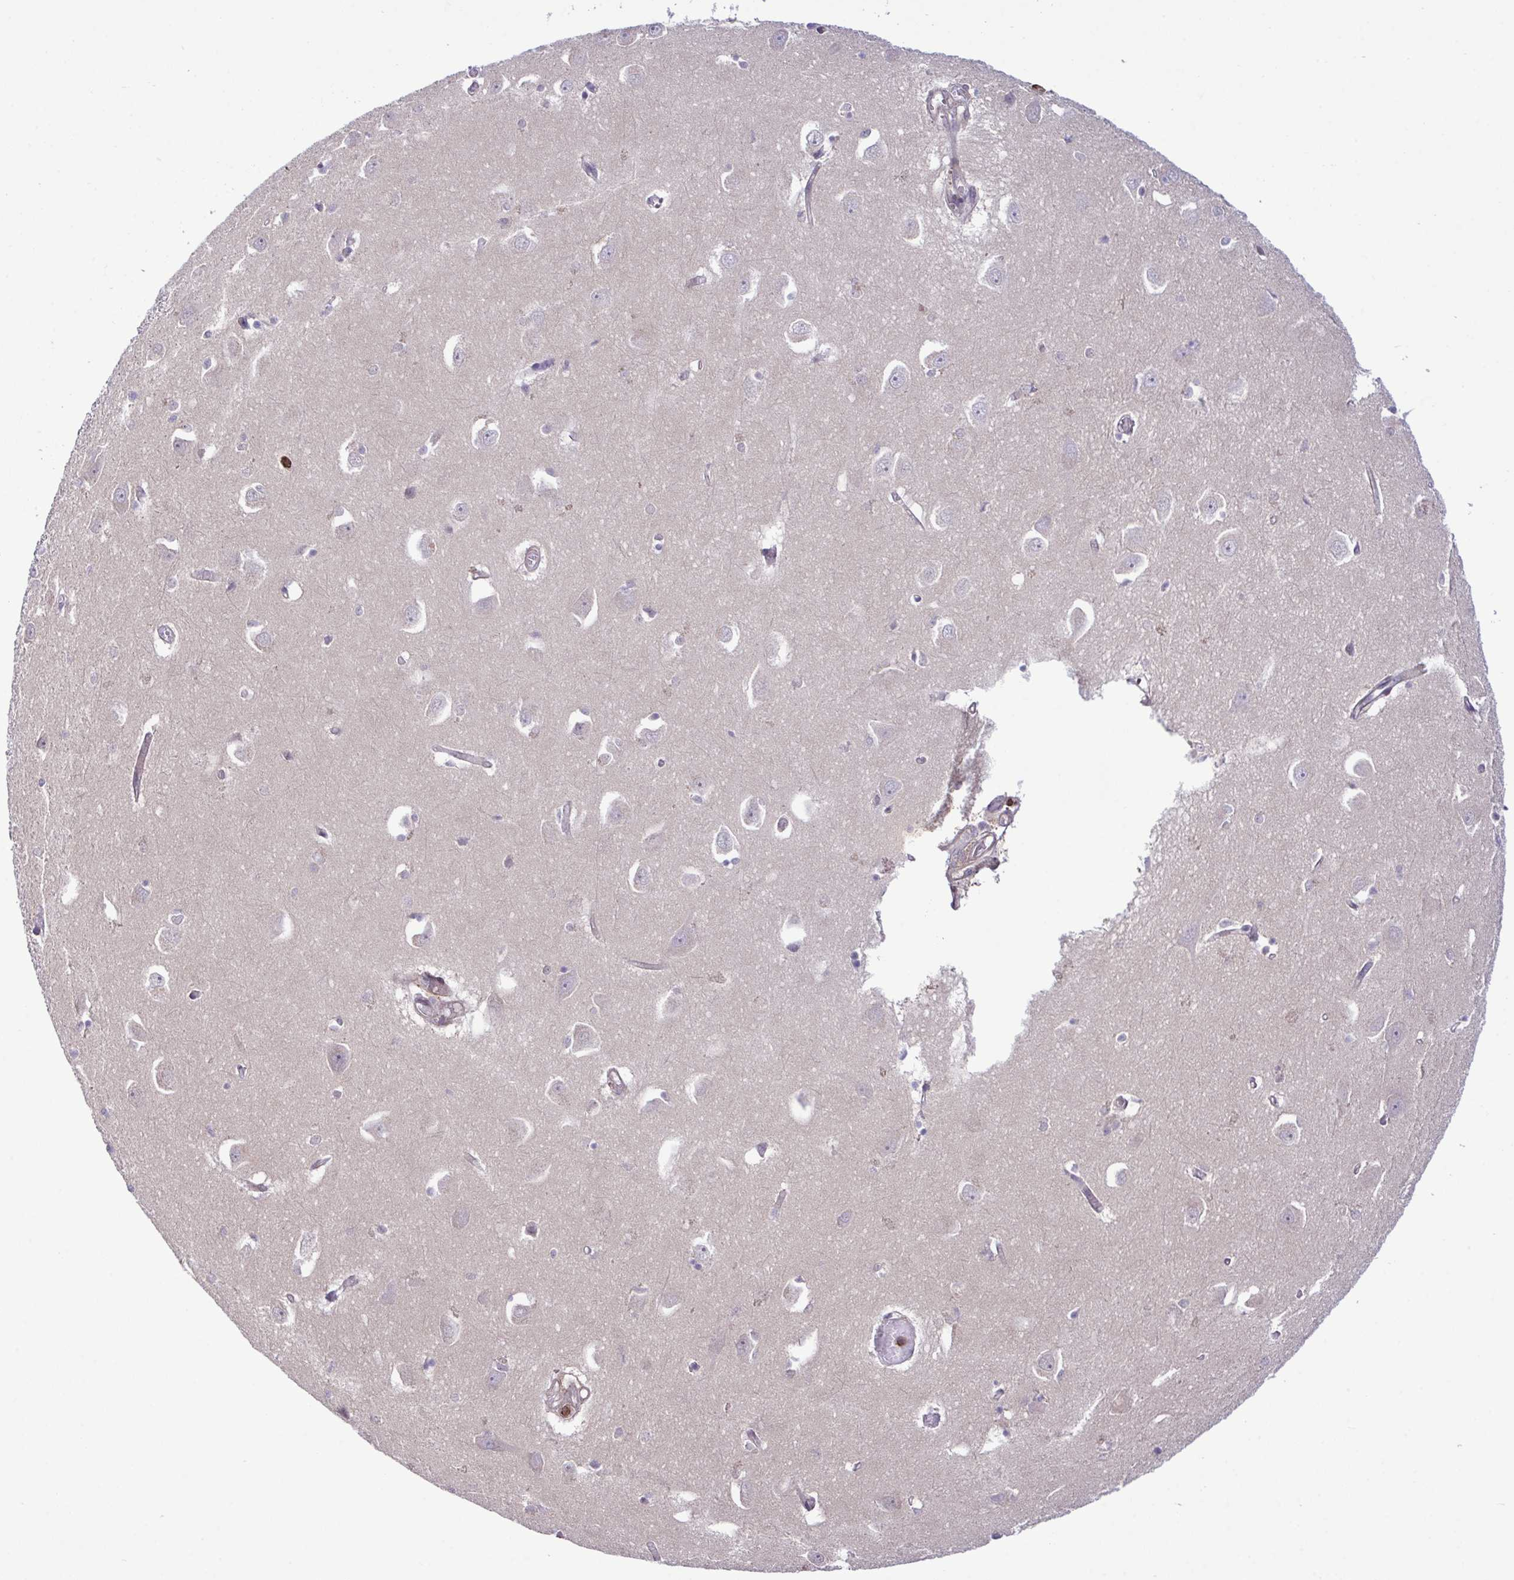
{"staining": {"intensity": "negative", "quantity": "none", "location": "none"}, "tissue": "caudate", "cell_type": "Glial cells", "image_type": "normal", "snomed": [{"axis": "morphology", "description": "Normal tissue, NOS"}, {"axis": "topography", "description": "Lateral ventricle wall"}, {"axis": "topography", "description": "Hippocampus"}], "caption": "The micrograph displays no staining of glial cells in benign caudate. (DAB (3,3'-diaminobenzidine) IHC, high magnification).", "gene": "CMPK1", "patient": {"sex": "female", "age": 63}}